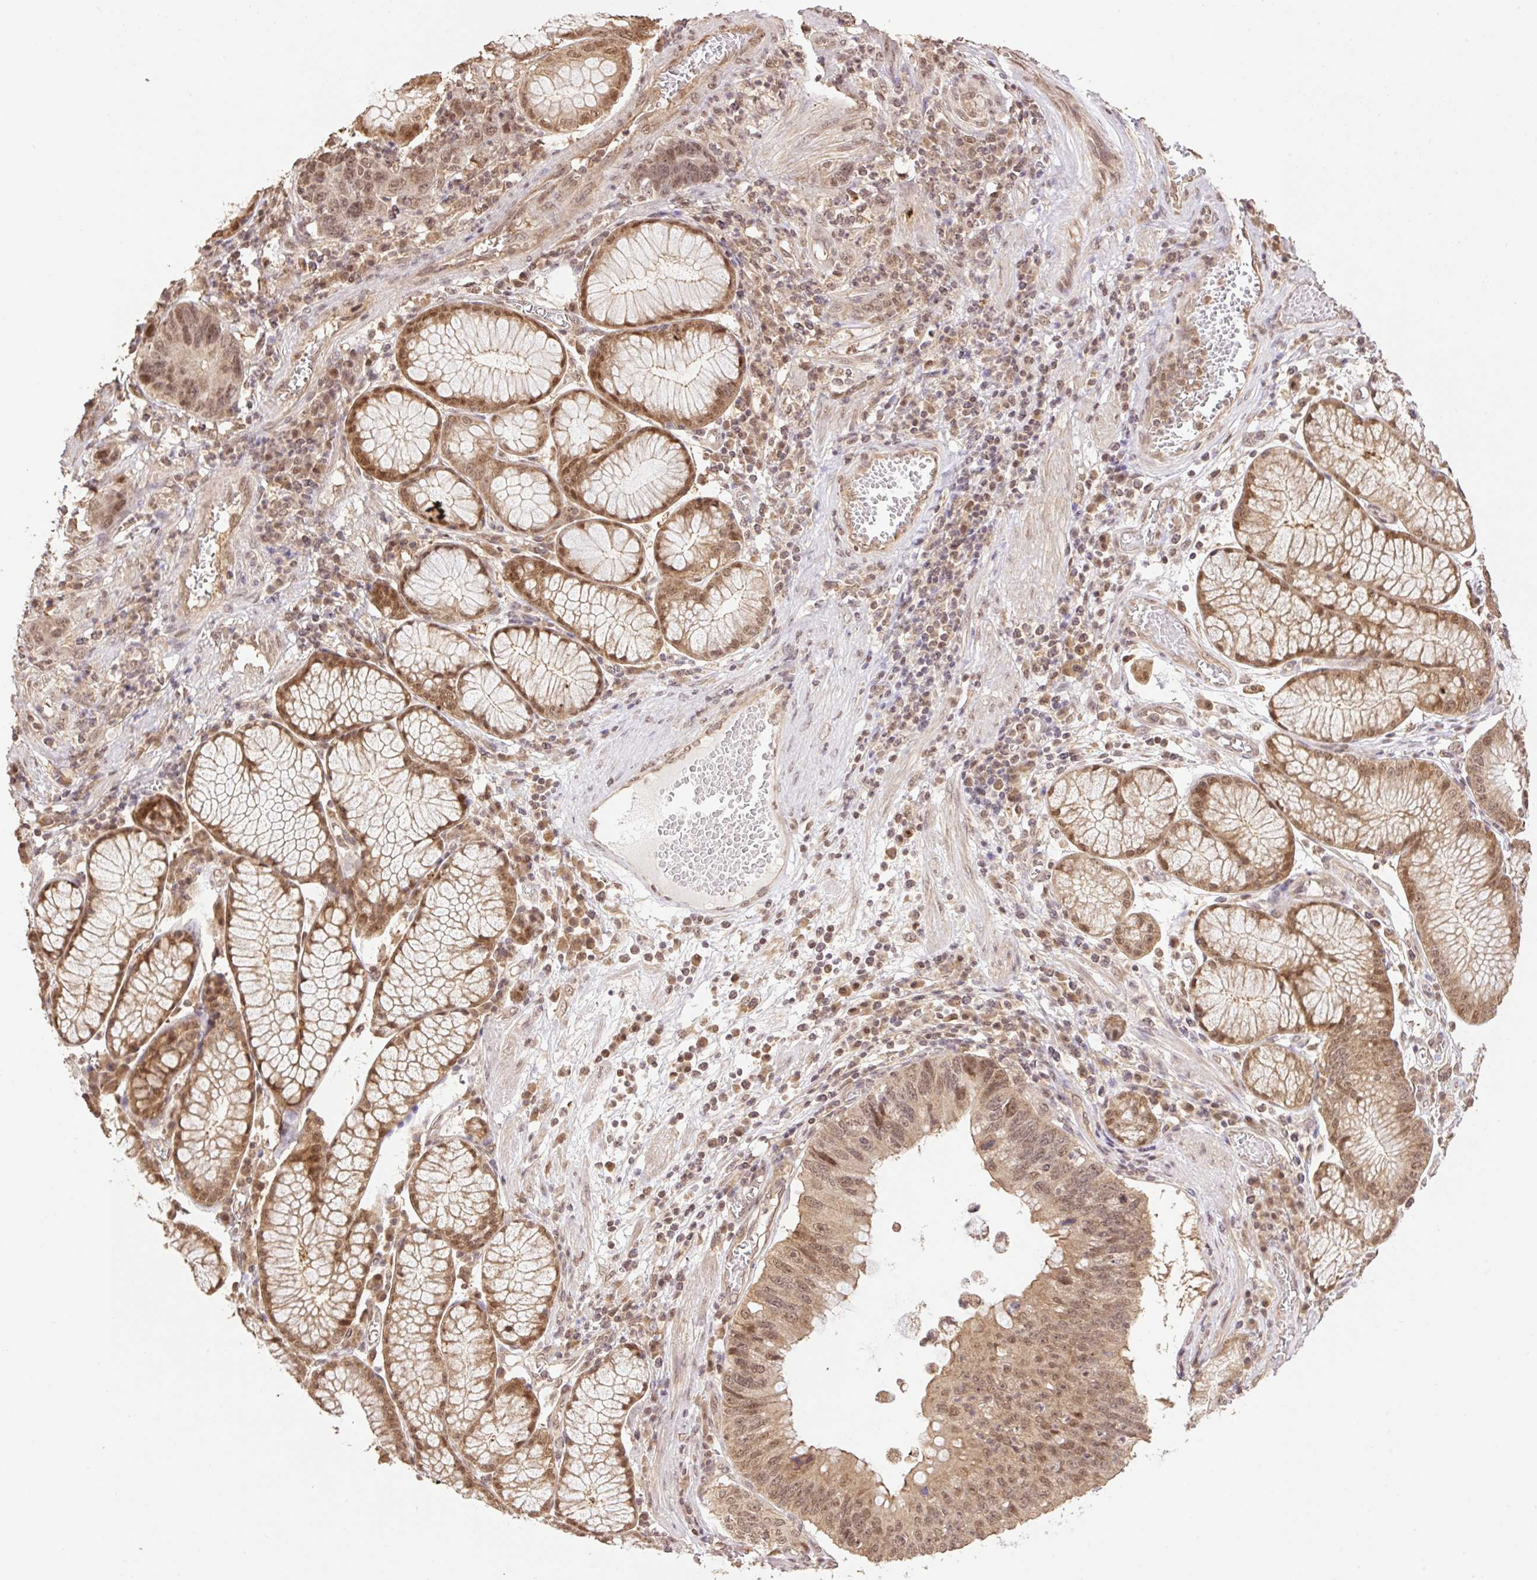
{"staining": {"intensity": "moderate", "quantity": ">75%", "location": "nuclear"}, "tissue": "stomach cancer", "cell_type": "Tumor cells", "image_type": "cancer", "snomed": [{"axis": "morphology", "description": "Adenocarcinoma, NOS"}, {"axis": "topography", "description": "Stomach"}], "caption": "Tumor cells display moderate nuclear positivity in about >75% of cells in adenocarcinoma (stomach).", "gene": "VPS25", "patient": {"sex": "male", "age": 59}}